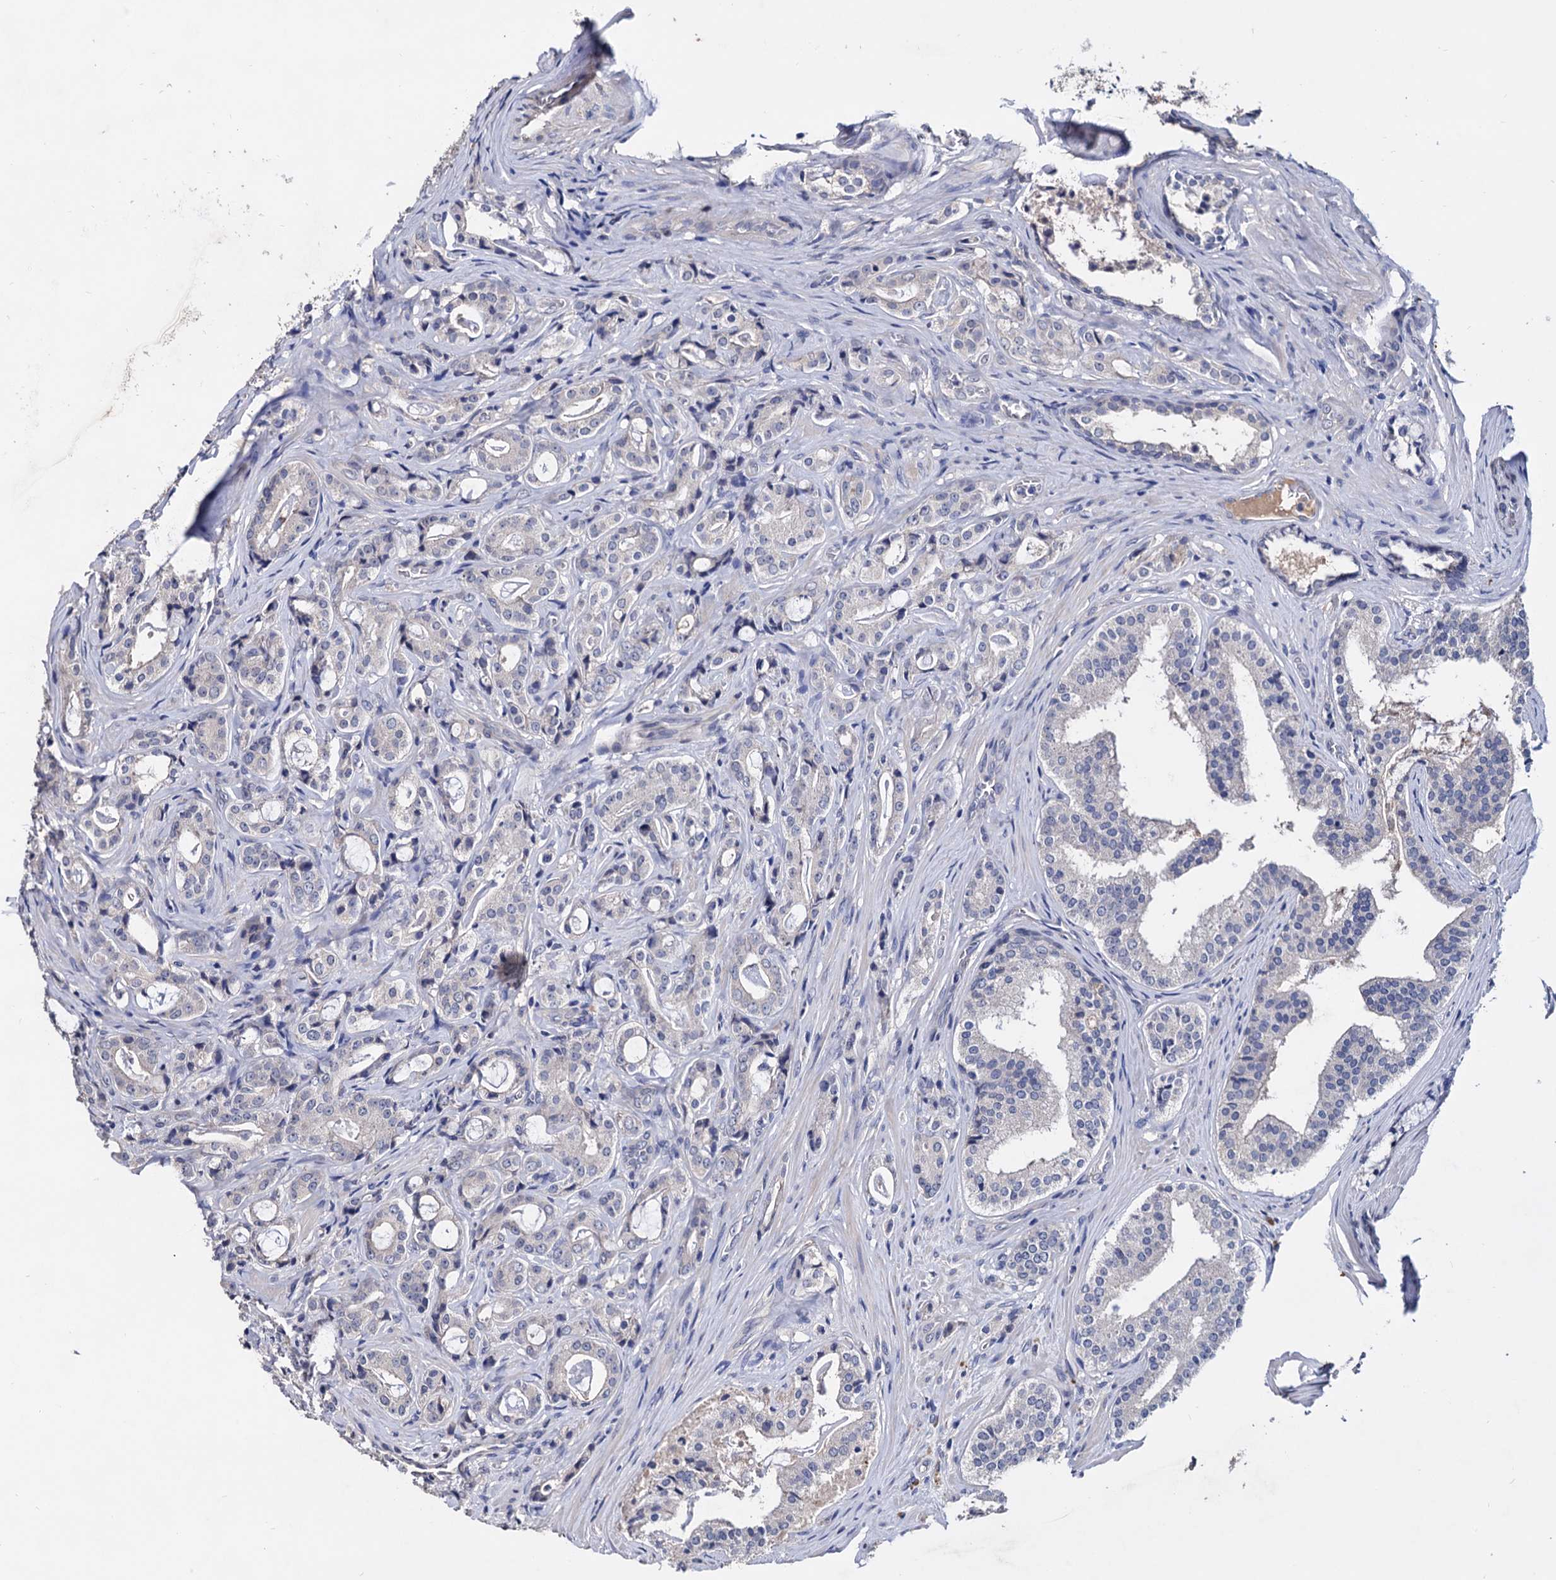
{"staining": {"intensity": "negative", "quantity": "none", "location": "none"}, "tissue": "prostate cancer", "cell_type": "Tumor cells", "image_type": "cancer", "snomed": [{"axis": "morphology", "description": "Adenocarcinoma, High grade"}, {"axis": "topography", "description": "Prostate"}], "caption": "Micrograph shows no protein staining in tumor cells of prostate high-grade adenocarcinoma tissue. (DAB immunohistochemistry (IHC) with hematoxylin counter stain).", "gene": "NPAS4", "patient": {"sex": "male", "age": 63}}